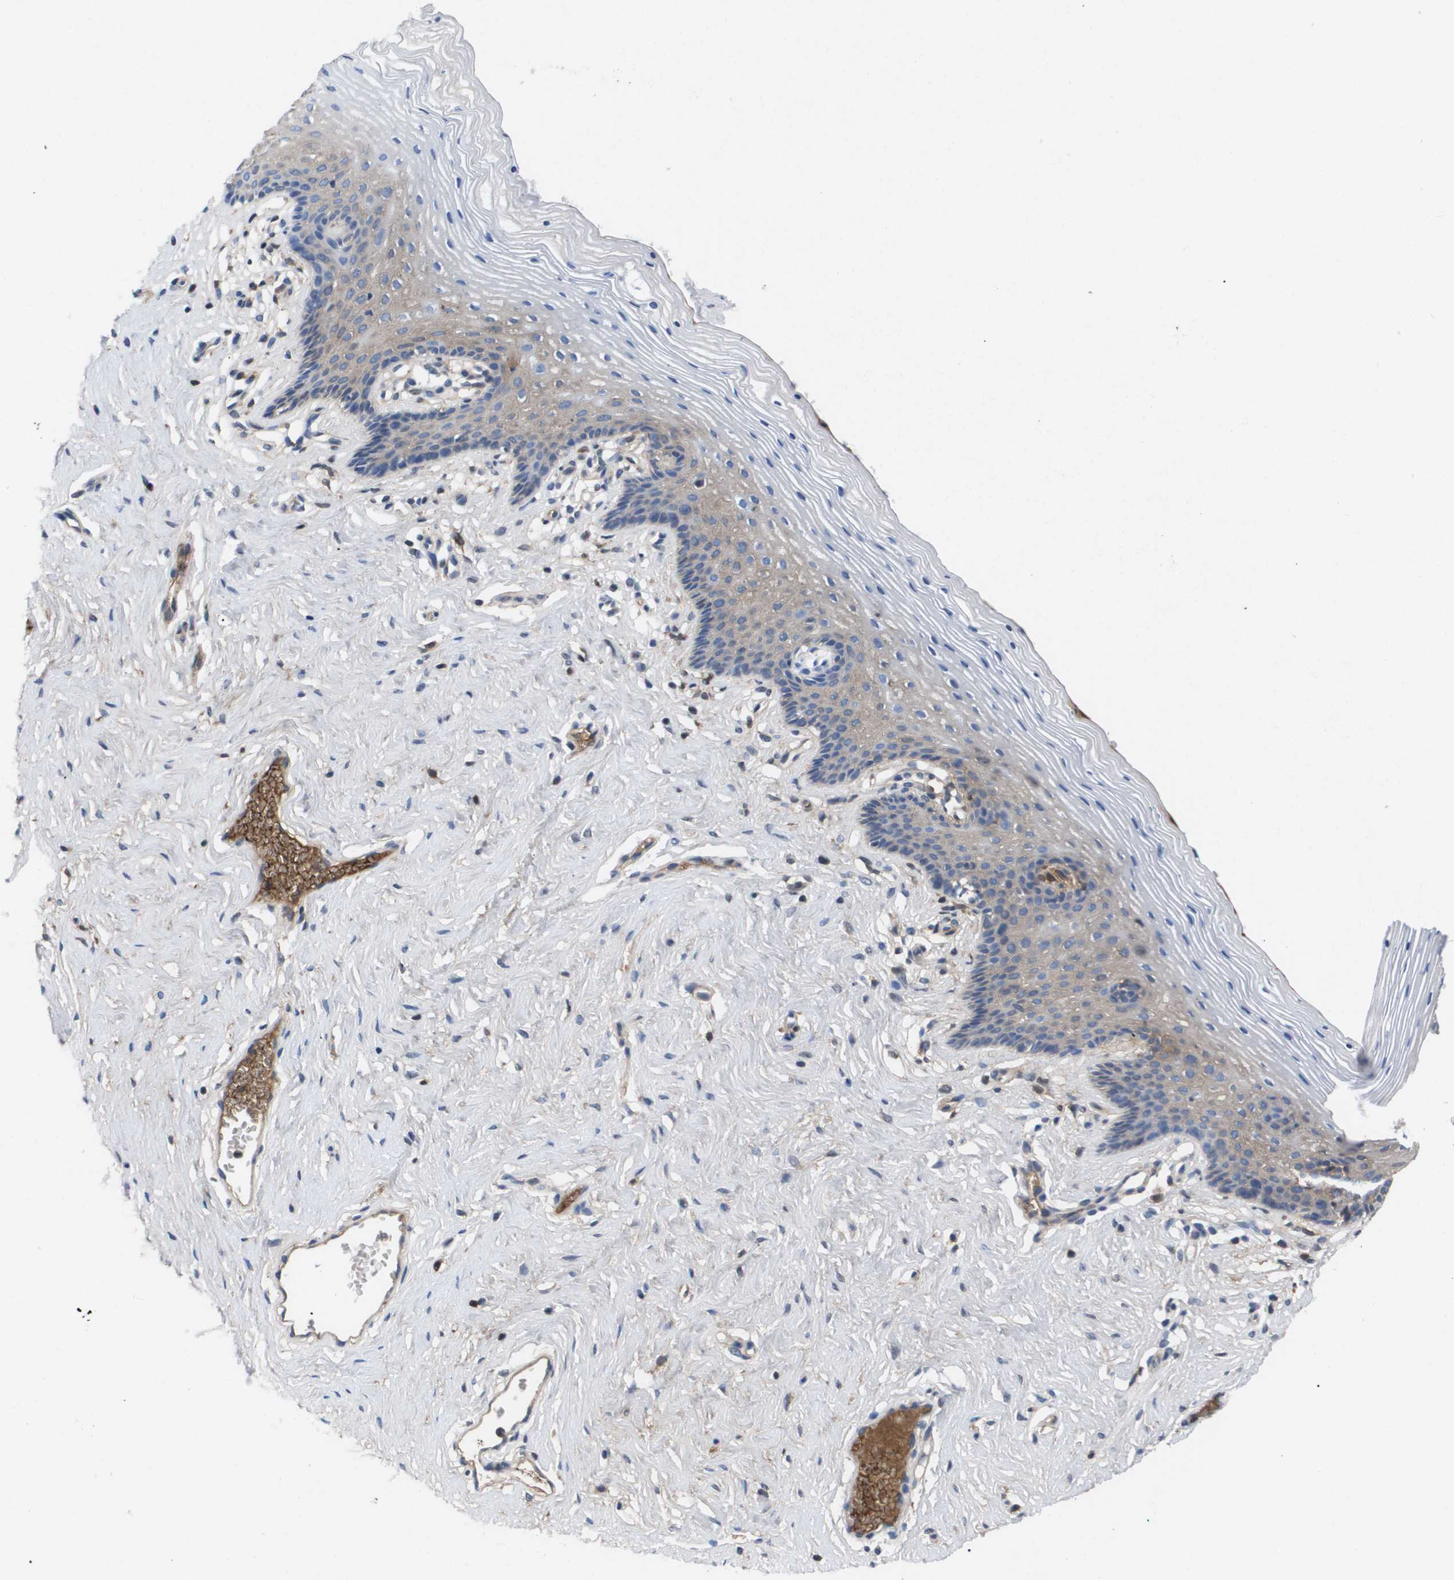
{"staining": {"intensity": "weak", "quantity": "25%-75%", "location": "cytoplasmic/membranous"}, "tissue": "vagina", "cell_type": "Squamous epithelial cells", "image_type": "normal", "snomed": [{"axis": "morphology", "description": "Normal tissue, NOS"}, {"axis": "topography", "description": "Vagina"}], "caption": "Weak cytoplasmic/membranous expression for a protein is identified in about 25%-75% of squamous epithelial cells of unremarkable vagina using immunohistochemistry.", "gene": "SERPINA6", "patient": {"sex": "female", "age": 32}}